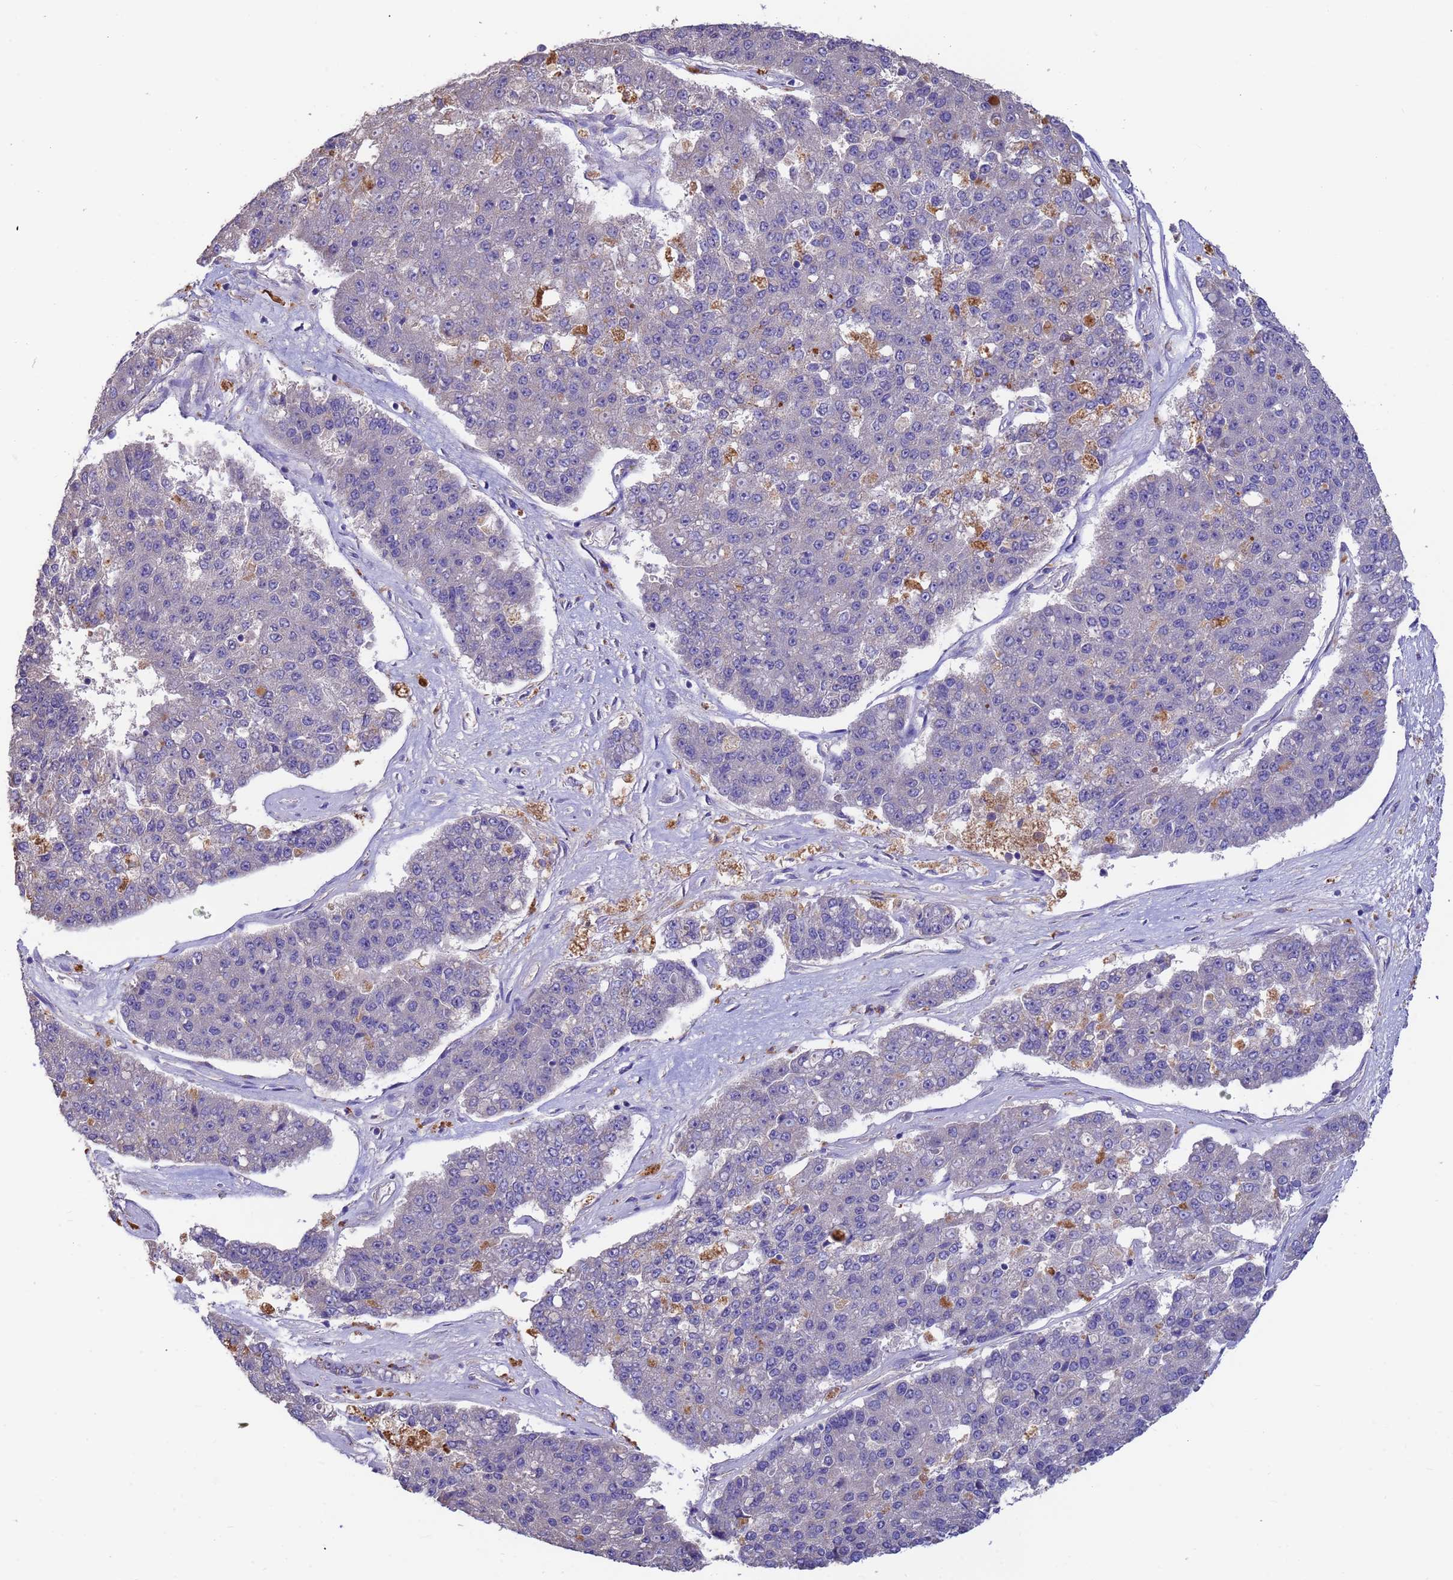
{"staining": {"intensity": "negative", "quantity": "none", "location": "none"}, "tissue": "pancreatic cancer", "cell_type": "Tumor cells", "image_type": "cancer", "snomed": [{"axis": "morphology", "description": "Adenocarcinoma, NOS"}, {"axis": "topography", "description": "Pancreas"}], "caption": "Immunohistochemistry photomicrograph of neoplastic tissue: pancreatic cancer (adenocarcinoma) stained with DAB (3,3'-diaminobenzidine) displays no significant protein positivity in tumor cells. (IHC, brightfield microscopy, high magnification).", "gene": "SRL", "patient": {"sex": "male", "age": 50}}